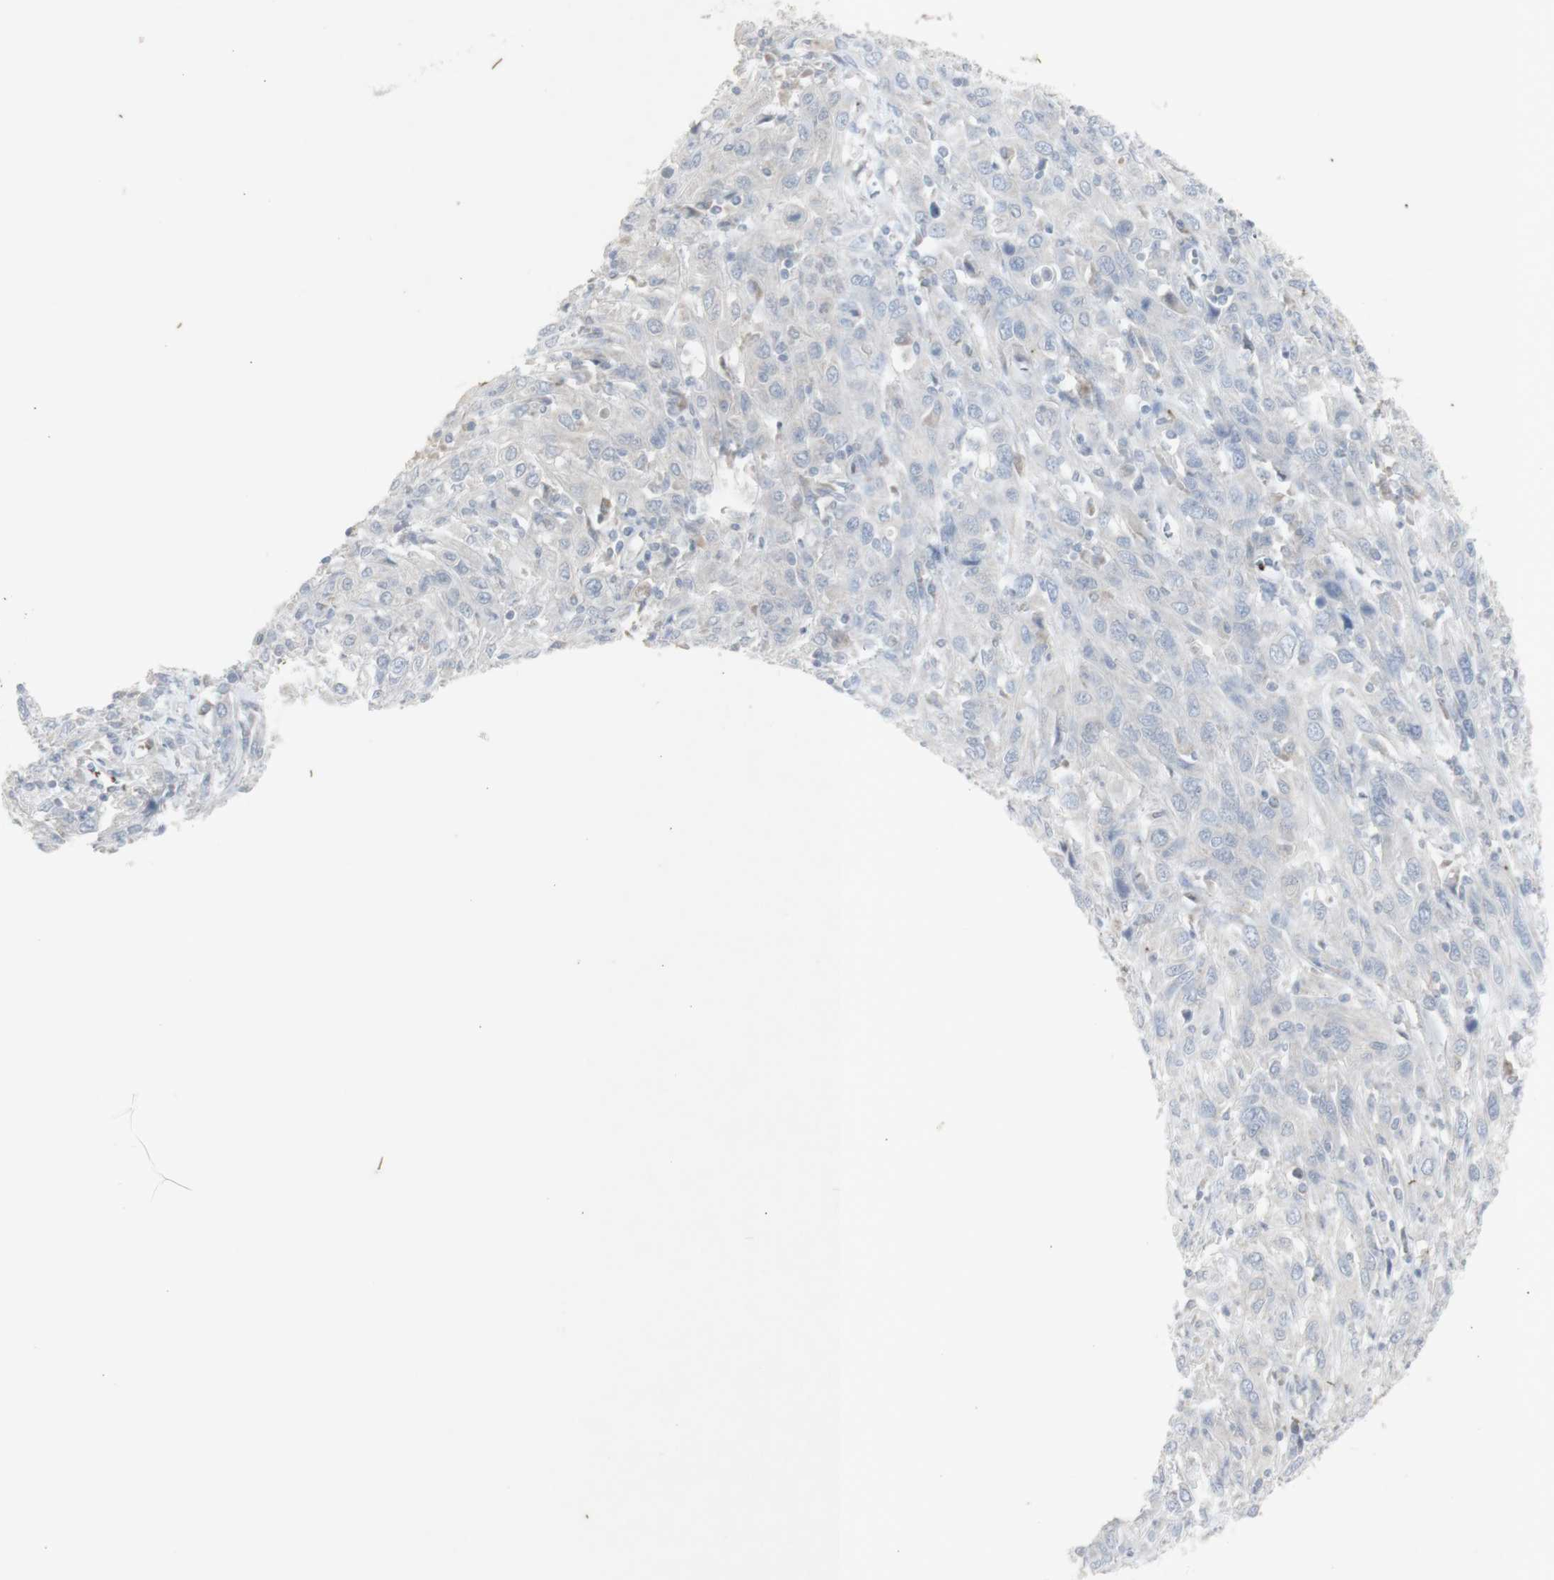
{"staining": {"intensity": "negative", "quantity": "none", "location": "none"}, "tissue": "cervical cancer", "cell_type": "Tumor cells", "image_type": "cancer", "snomed": [{"axis": "morphology", "description": "Squamous cell carcinoma, NOS"}, {"axis": "topography", "description": "Cervix"}], "caption": "A high-resolution image shows immunohistochemistry (IHC) staining of cervical squamous cell carcinoma, which shows no significant expression in tumor cells.", "gene": "INS", "patient": {"sex": "female", "age": 46}}